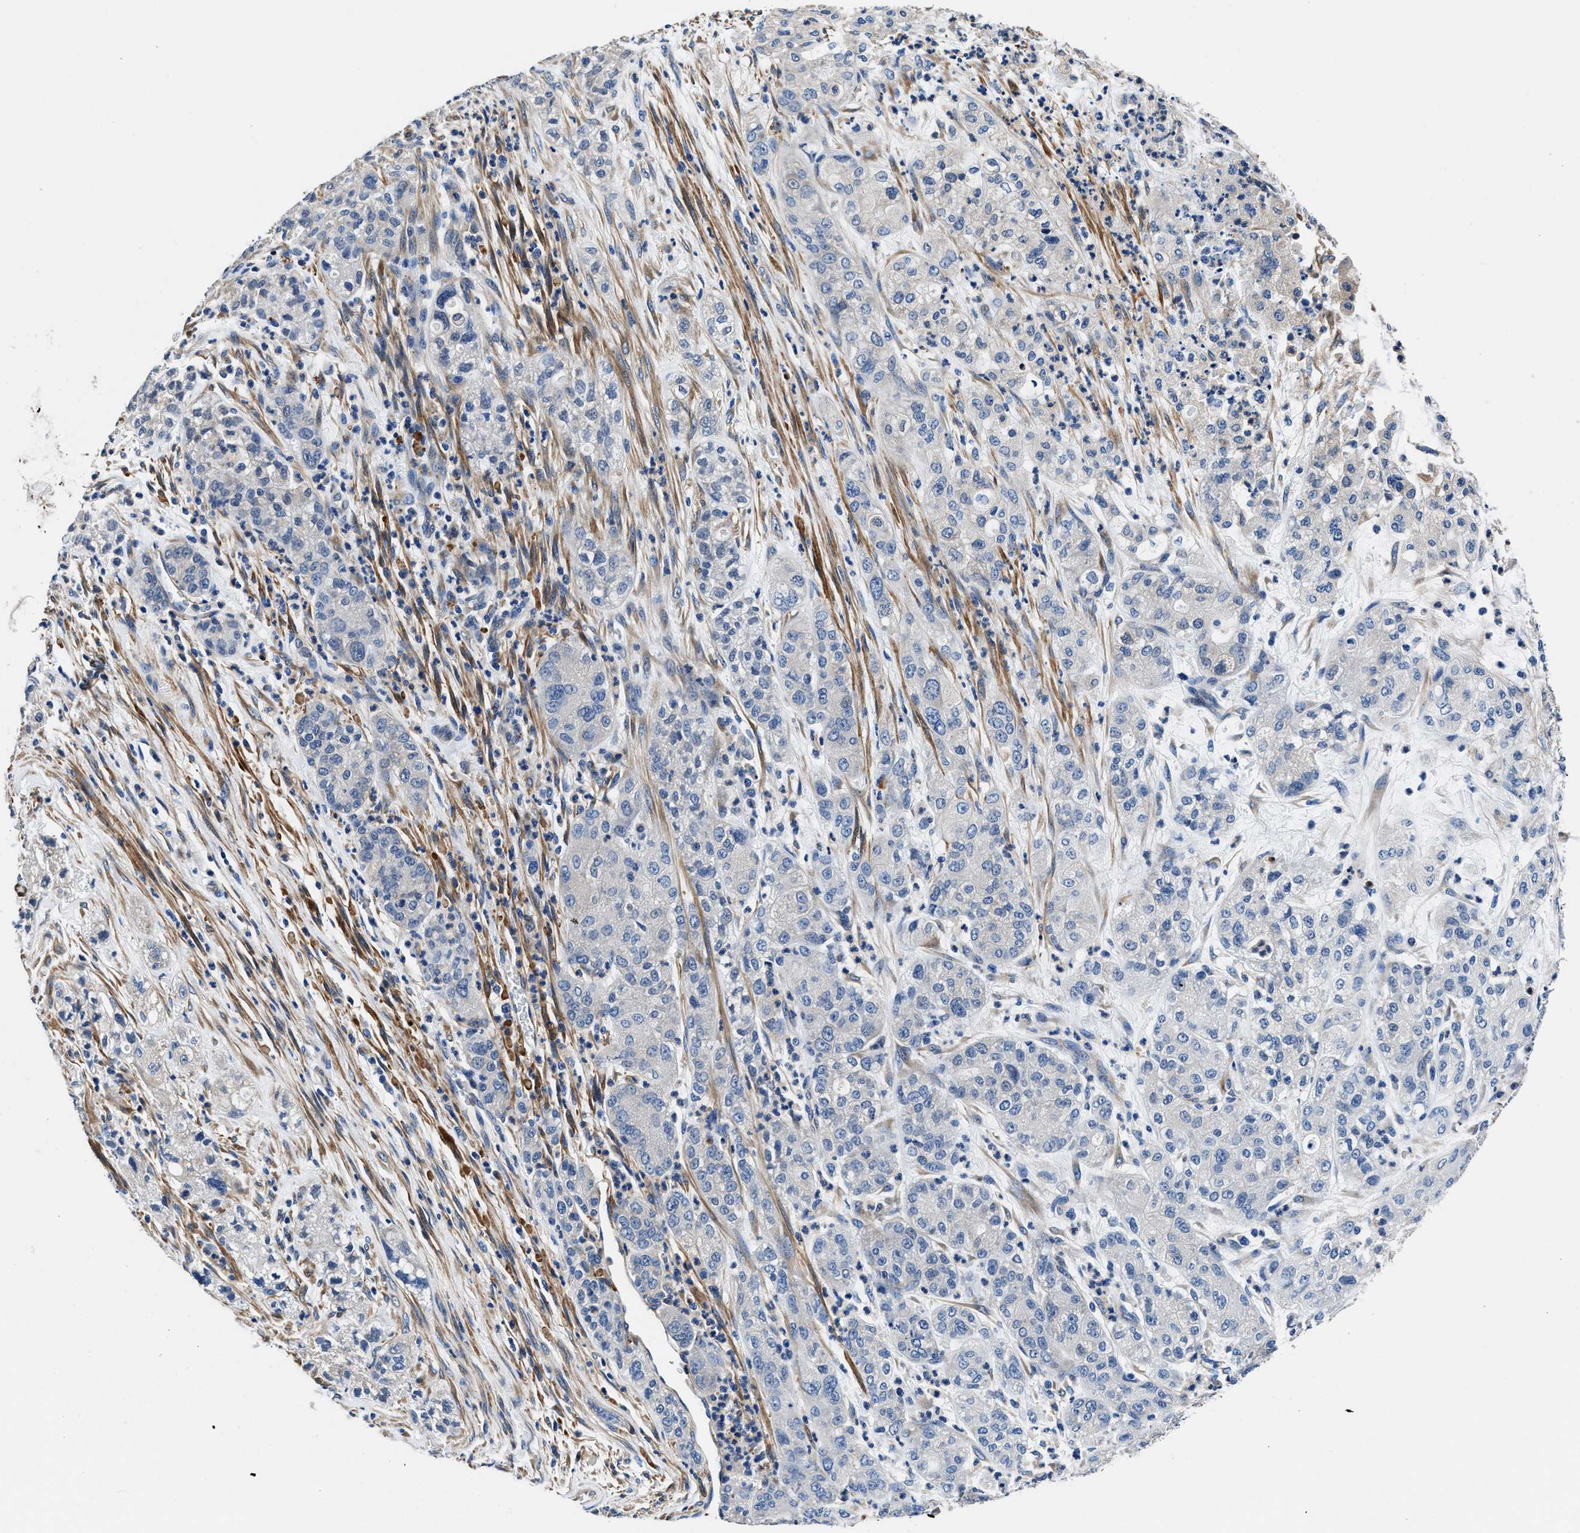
{"staining": {"intensity": "negative", "quantity": "none", "location": "none"}, "tissue": "pancreatic cancer", "cell_type": "Tumor cells", "image_type": "cancer", "snomed": [{"axis": "morphology", "description": "Adenocarcinoma, NOS"}, {"axis": "topography", "description": "Pancreas"}], "caption": "An image of adenocarcinoma (pancreatic) stained for a protein shows no brown staining in tumor cells.", "gene": "NEU1", "patient": {"sex": "female", "age": 78}}